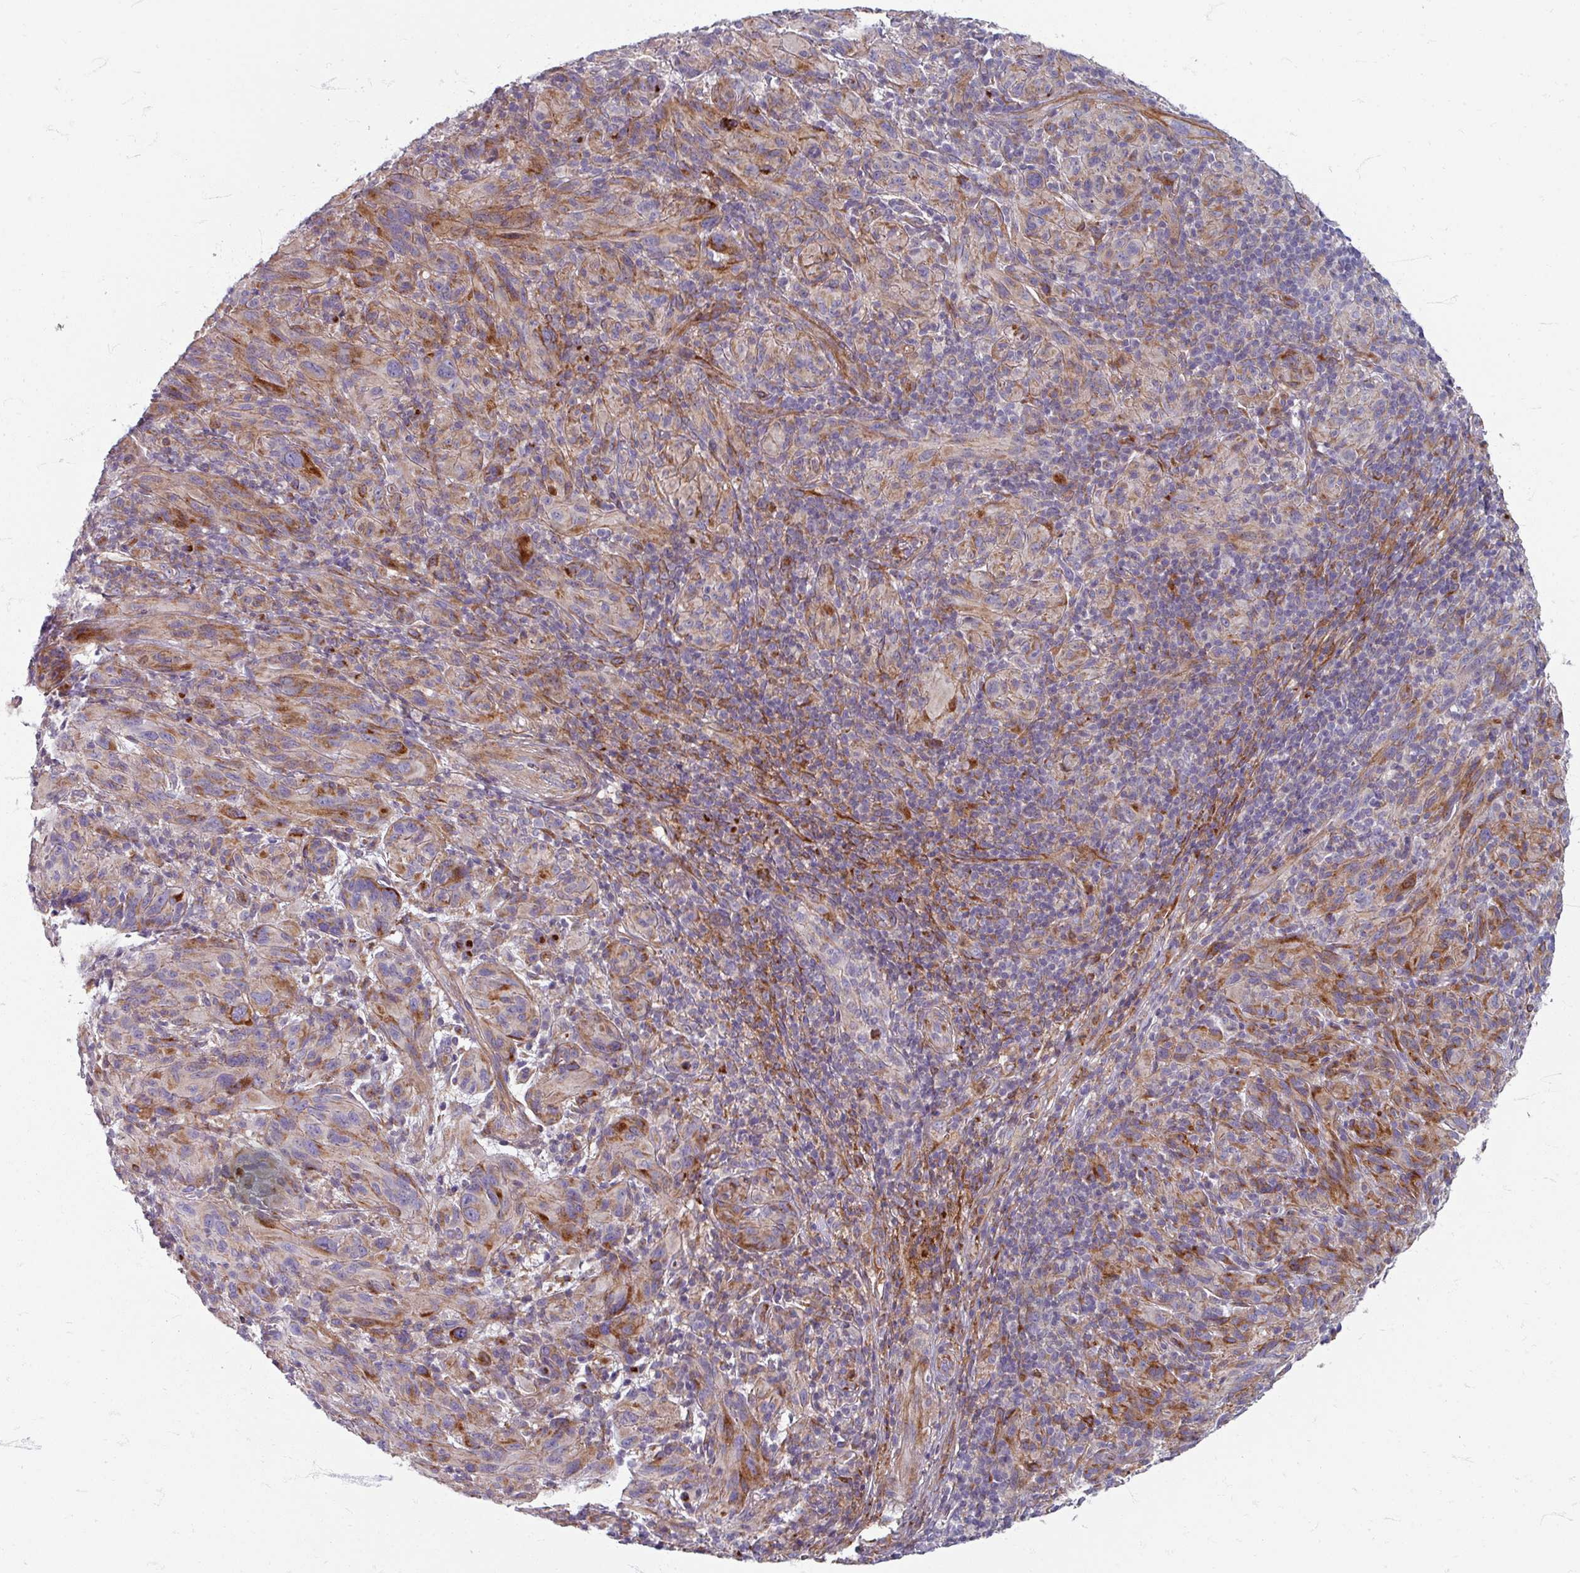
{"staining": {"intensity": "moderate", "quantity": "25%-75%", "location": "cytoplasmic/membranous"}, "tissue": "melanoma", "cell_type": "Tumor cells", "image_type": "cancer", "snomed": [{"axis": "morphology", "description": "Malignant melanoma, NOS"}, {"axis": "topography", "description": "Skin of head"}], "caption": "A brown stain highlights moderate cytoplasmic/membranous expression of a protein in melanoma tumor cells.", "gene": "GABARAPL1", "patient": {"sex": "male", "age": 96}}